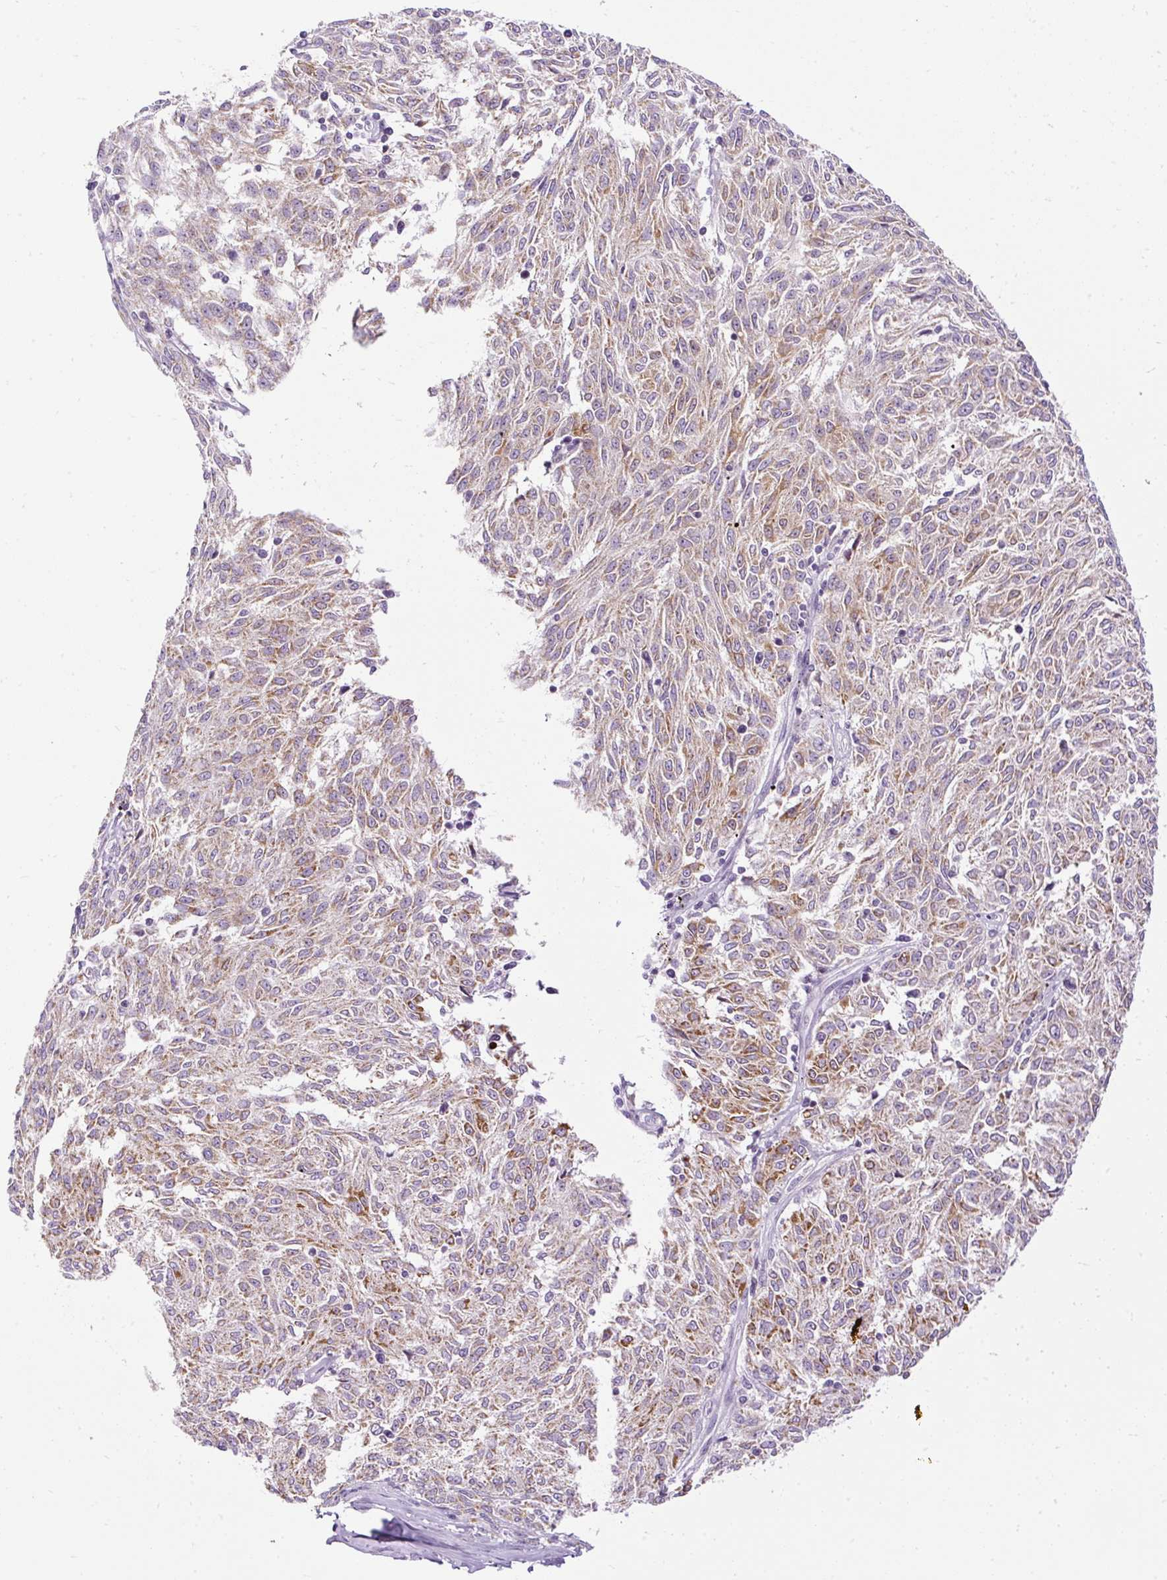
{"staining": {"intensity": "moderate", "quantity": "25%-75%", "location": "cytoplasmic/membranous"}, "tissue": "melanoma", "cell_type": "Tumor cells", "image_type": "cancer", "snomed": [{"axis": "morphology", "description": "Malignant melanoma, NOS"}, {"axis": "topography", "description": "Skin"}], "caption": "Approximately 25%-75% of tumor cells in melanoma reveal moderate cytoplasmic/membranous protein staining as visualized by brown immunohistochemical staining.", "gene": "FMC1", "patient": {"sex": "female", "age": 72}}